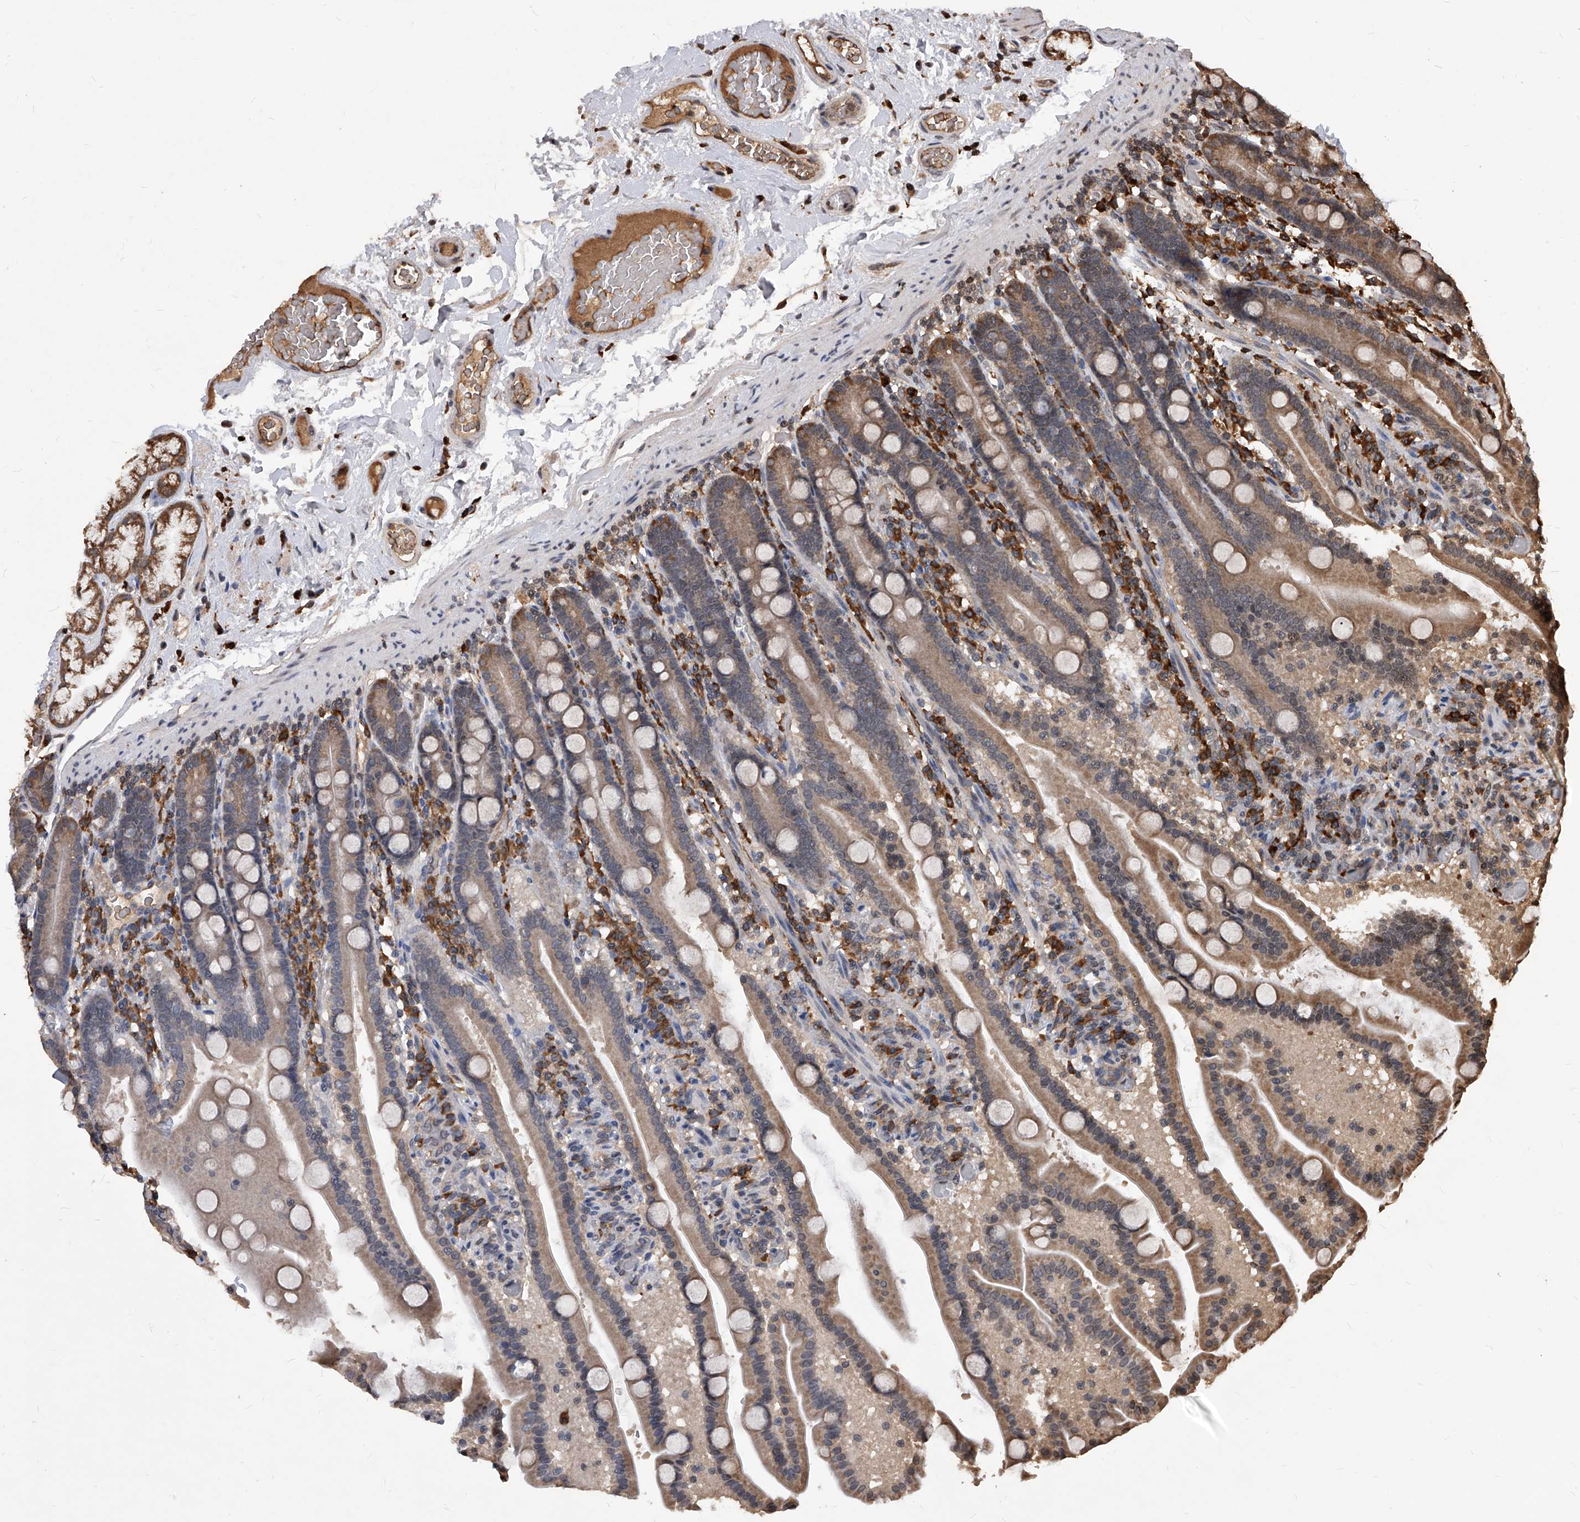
{"staining": {"intensity": "weak", "quantity": ">75%", "location": "cytoplasmic/membranous"}, "tissue": "duodenum", "cell_type": "Glandular cells", "image_type": "normal", "snomed": [{"axis": "morphology", "description": "Normal tissue, NOS"}, {"axis": "topography", "description": "Duodenum"}], "caption": "A histopathology image showing weak cytoplasmic/membranous expression in approximately >75% of glandular cells in normal duodenum, as visualized by brown immunohistochemical staining.", "gene": "ID1", "patient": {"sex": "male", "age": 55}}